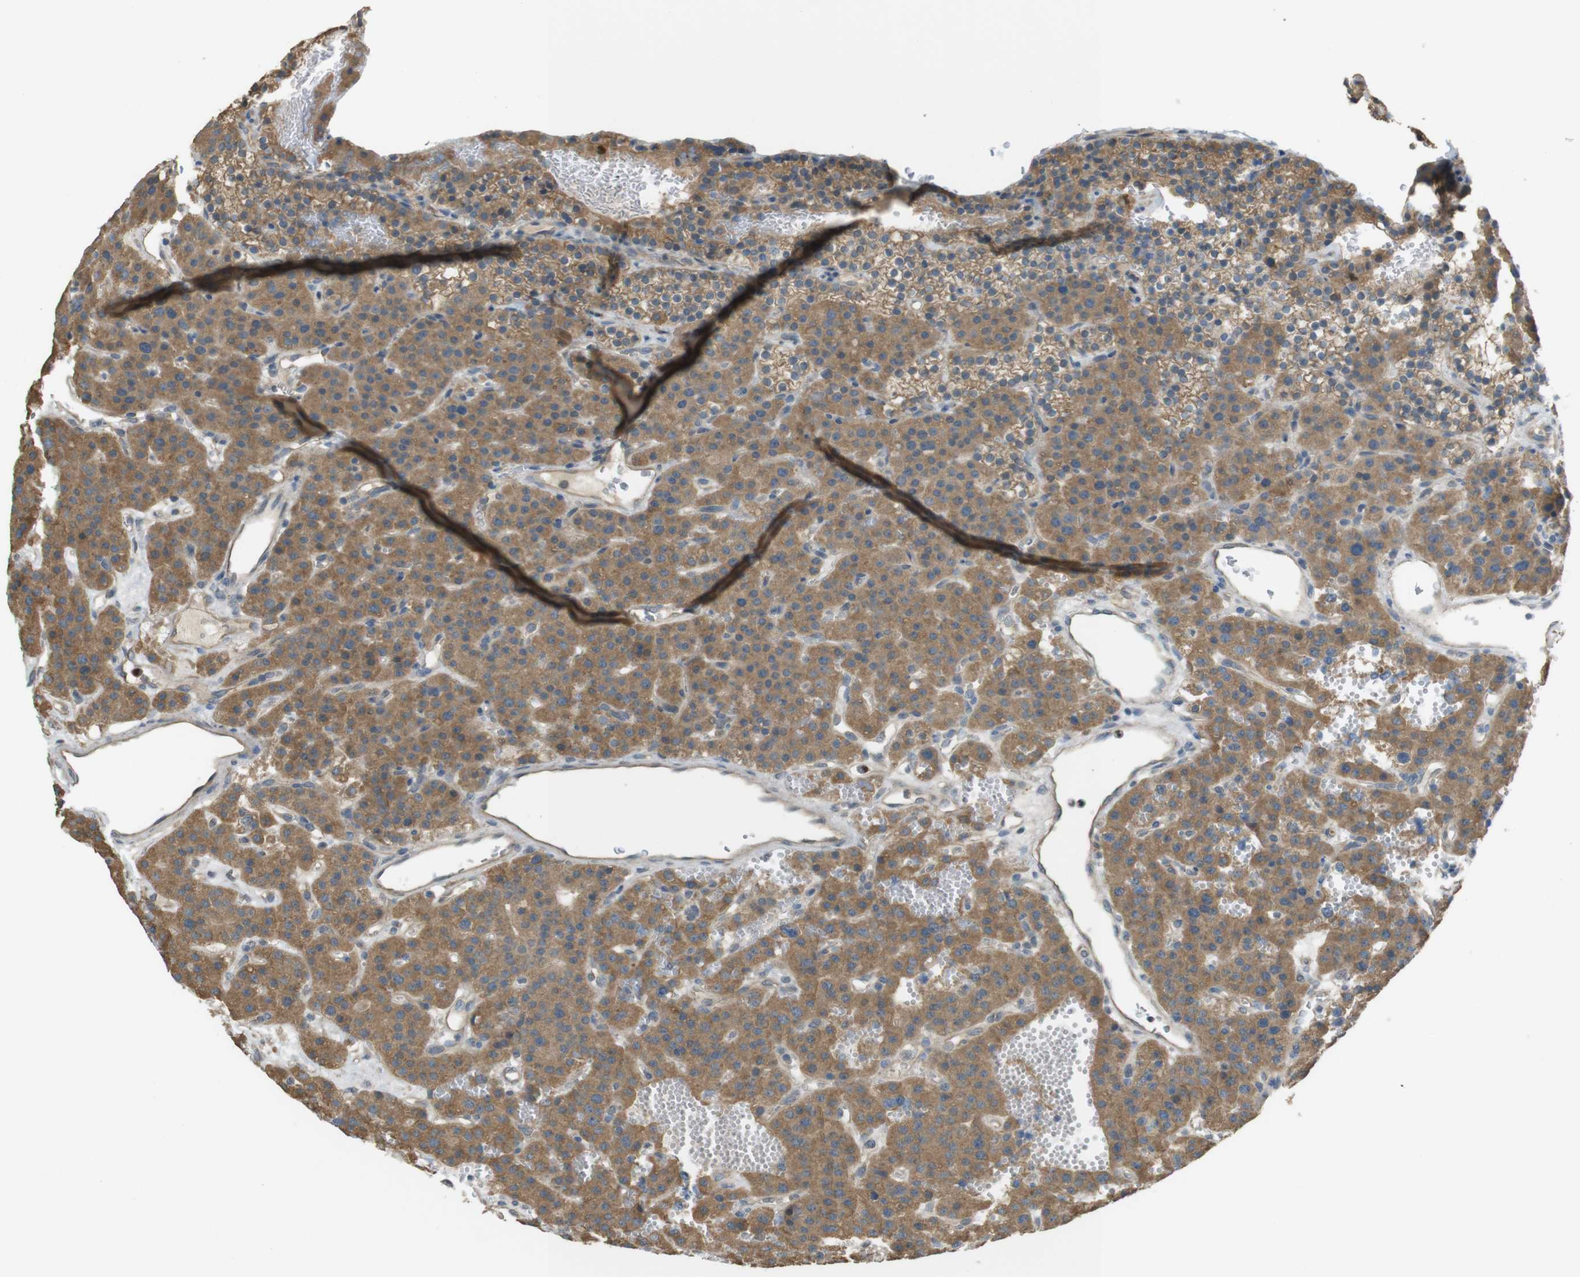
{"staining": {"intensity": "moderate", "quantity": ">75%", "location": "cytoplasmic/membranous"}, "tissue": "parathyroid gland", "cell_type": "Glandular cells", "image_type": "normal", "snomed": [{"axis": "morphology", "description": "Normal tissue, NOS"}, {"axis": "morphology", "description": "Adenoma, NOS"}, {"axis": "topography", "description": "Parathyroid gland"}], "caption": "Immunohistochemistry of benign parathyroid gland displays medium levels of moderate cytoplasmic/membranous expression in approximately >75% of glandular cells.", "gene": "ZDHHC20", "patient": {"sex": "female", "age": 81}}